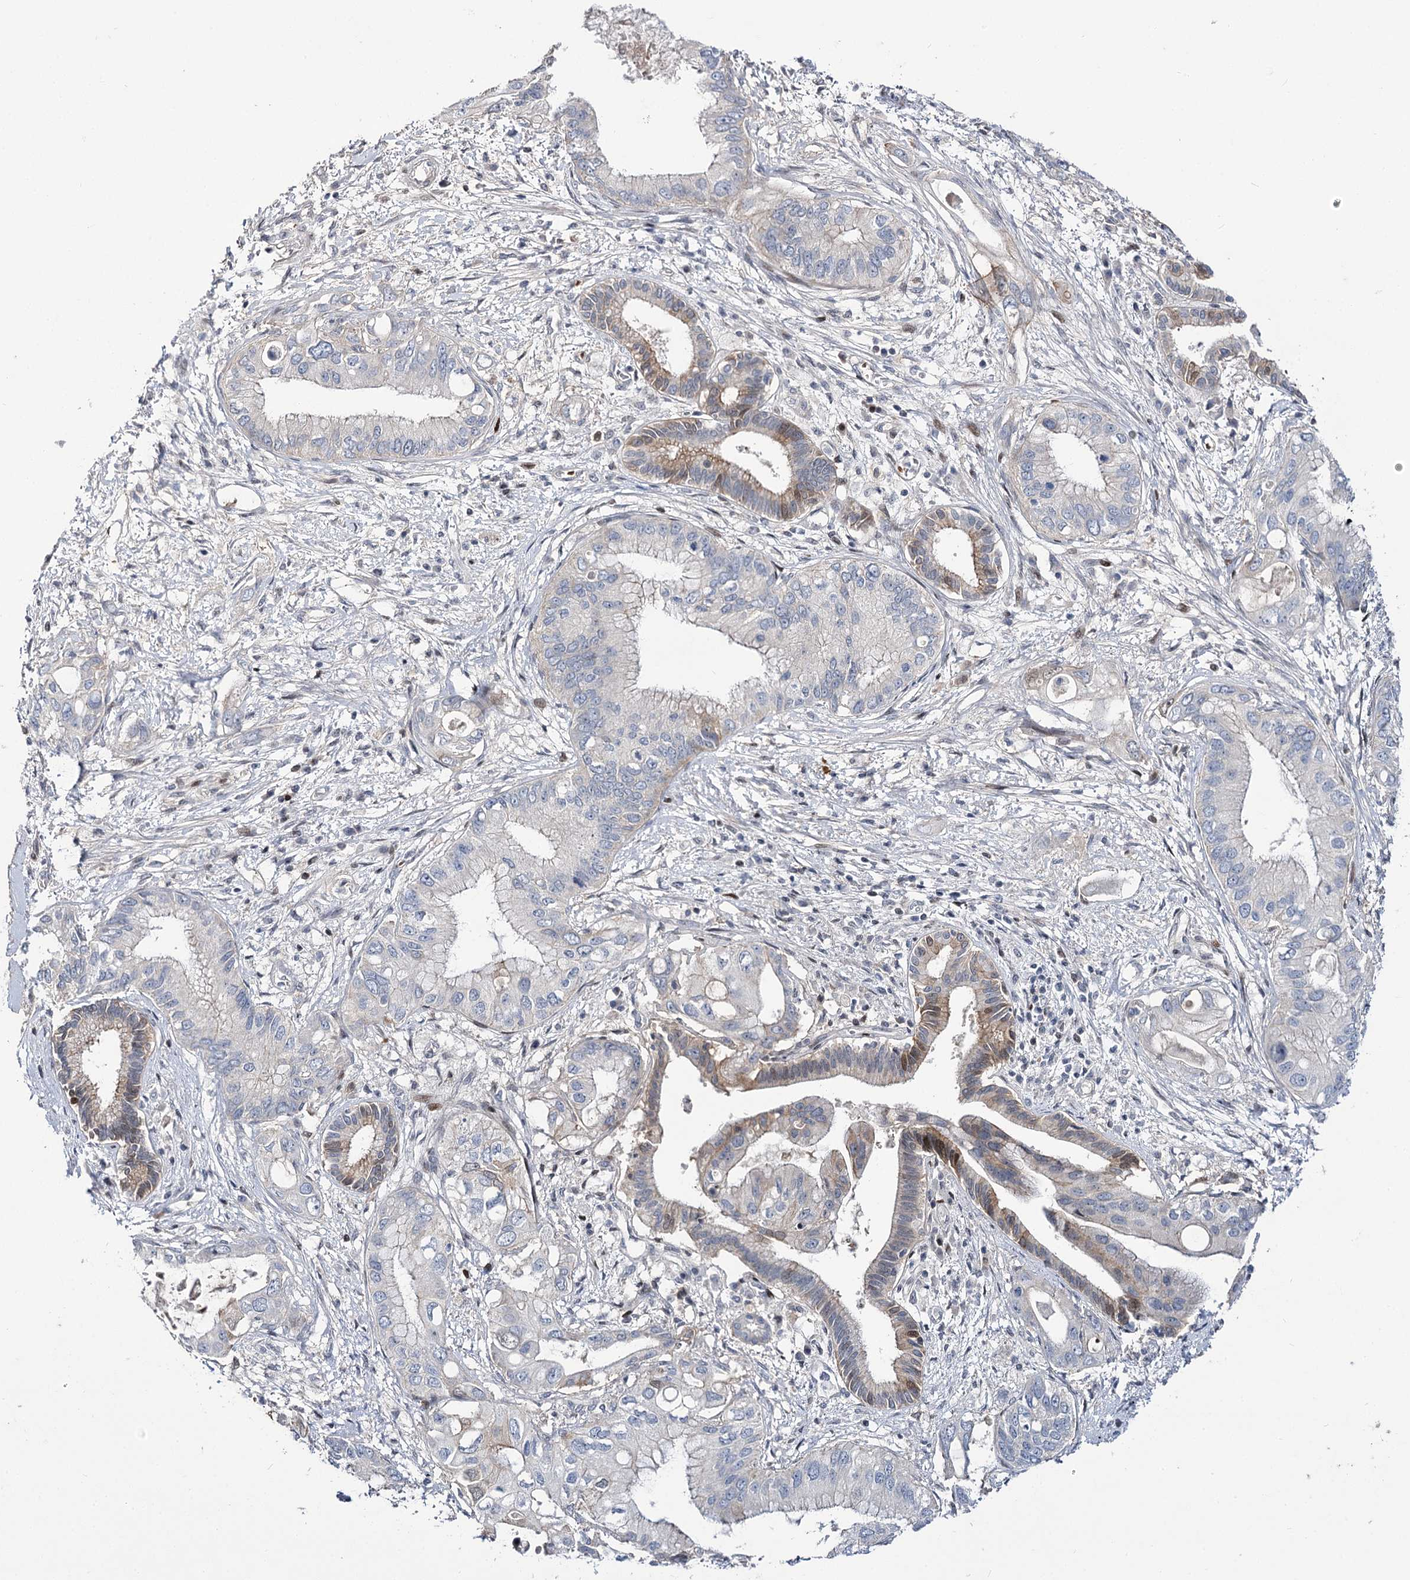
{"staining": {"intensity": "negative", "quantity": "none", "location": "none"}, "tissue": "pancreatic cancer", "cell_type": "Tumor cells", "image_type": "cancer", "snomed": [{"axis": "morphology", "description": "Inflammation, NOS"}, {"axis": "morphology", "description": "Adenocarcinoma, NOS"}, {"axis": "topography", "description": "Pancreas"}], "caption": "Image shows no significant protein expression in tumor cells of adenocarcinoma (pancreatic).", "gene": "ITFG2", "patient": {"sex": "female", "age": 56}}